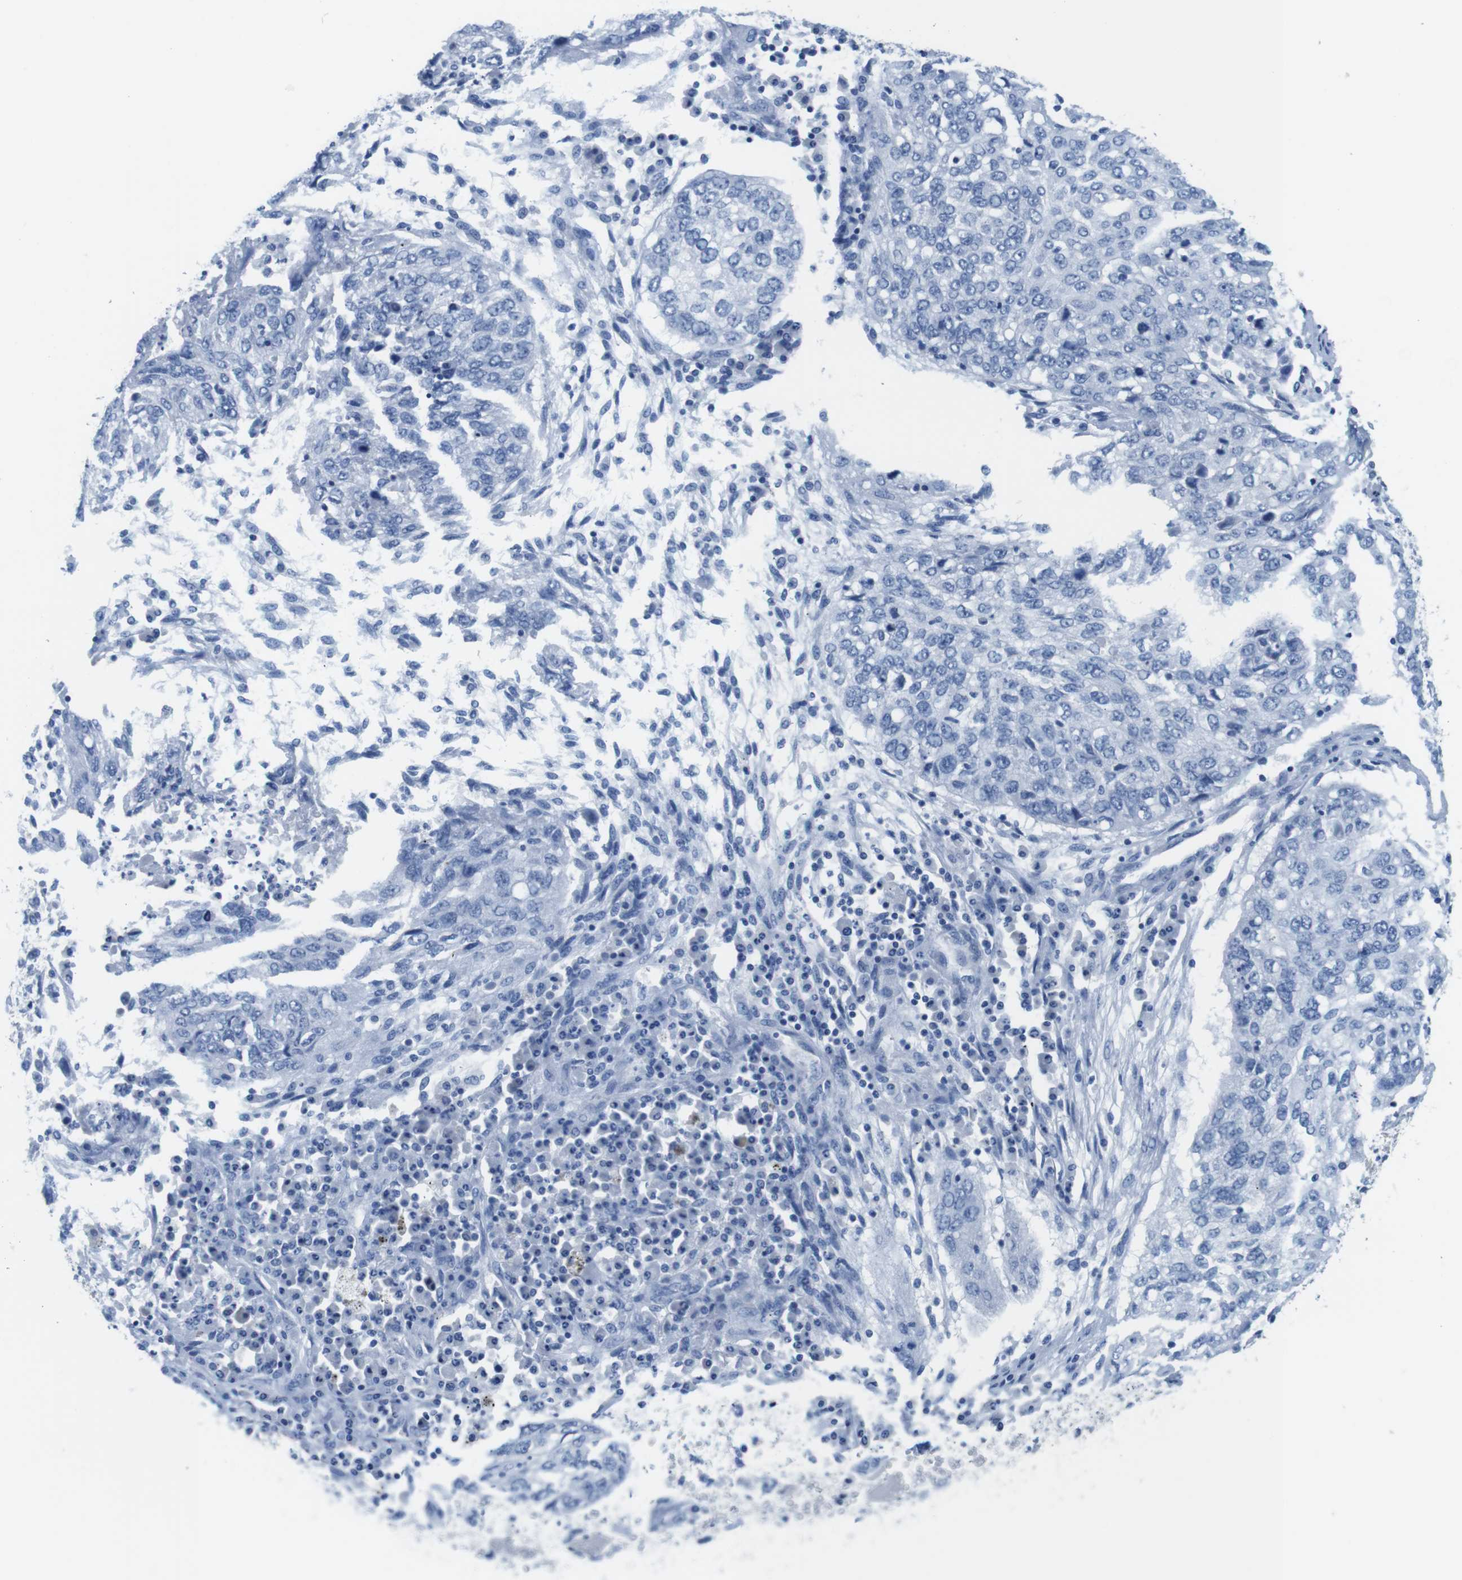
{"staining": {"intensity": "negative", "quantity": "none", "location": "none"}, "tissue": "lung cancer", "cell_type": "Tumor cells", "image_type": "cancer", "snomed": [{"axis": "morphology", "description": "Squamous cell carcinoma, NOS"}, {"axis": "topography", "description": "Lung"}], "caption": "High power microscopy photomicrograph of an immunohistochemistry photomicrograph of lung cancer, revealing no significant positivity in tumor cells.", "gene": "MAP6", "patient": {"sex": "female", "age": 63}}